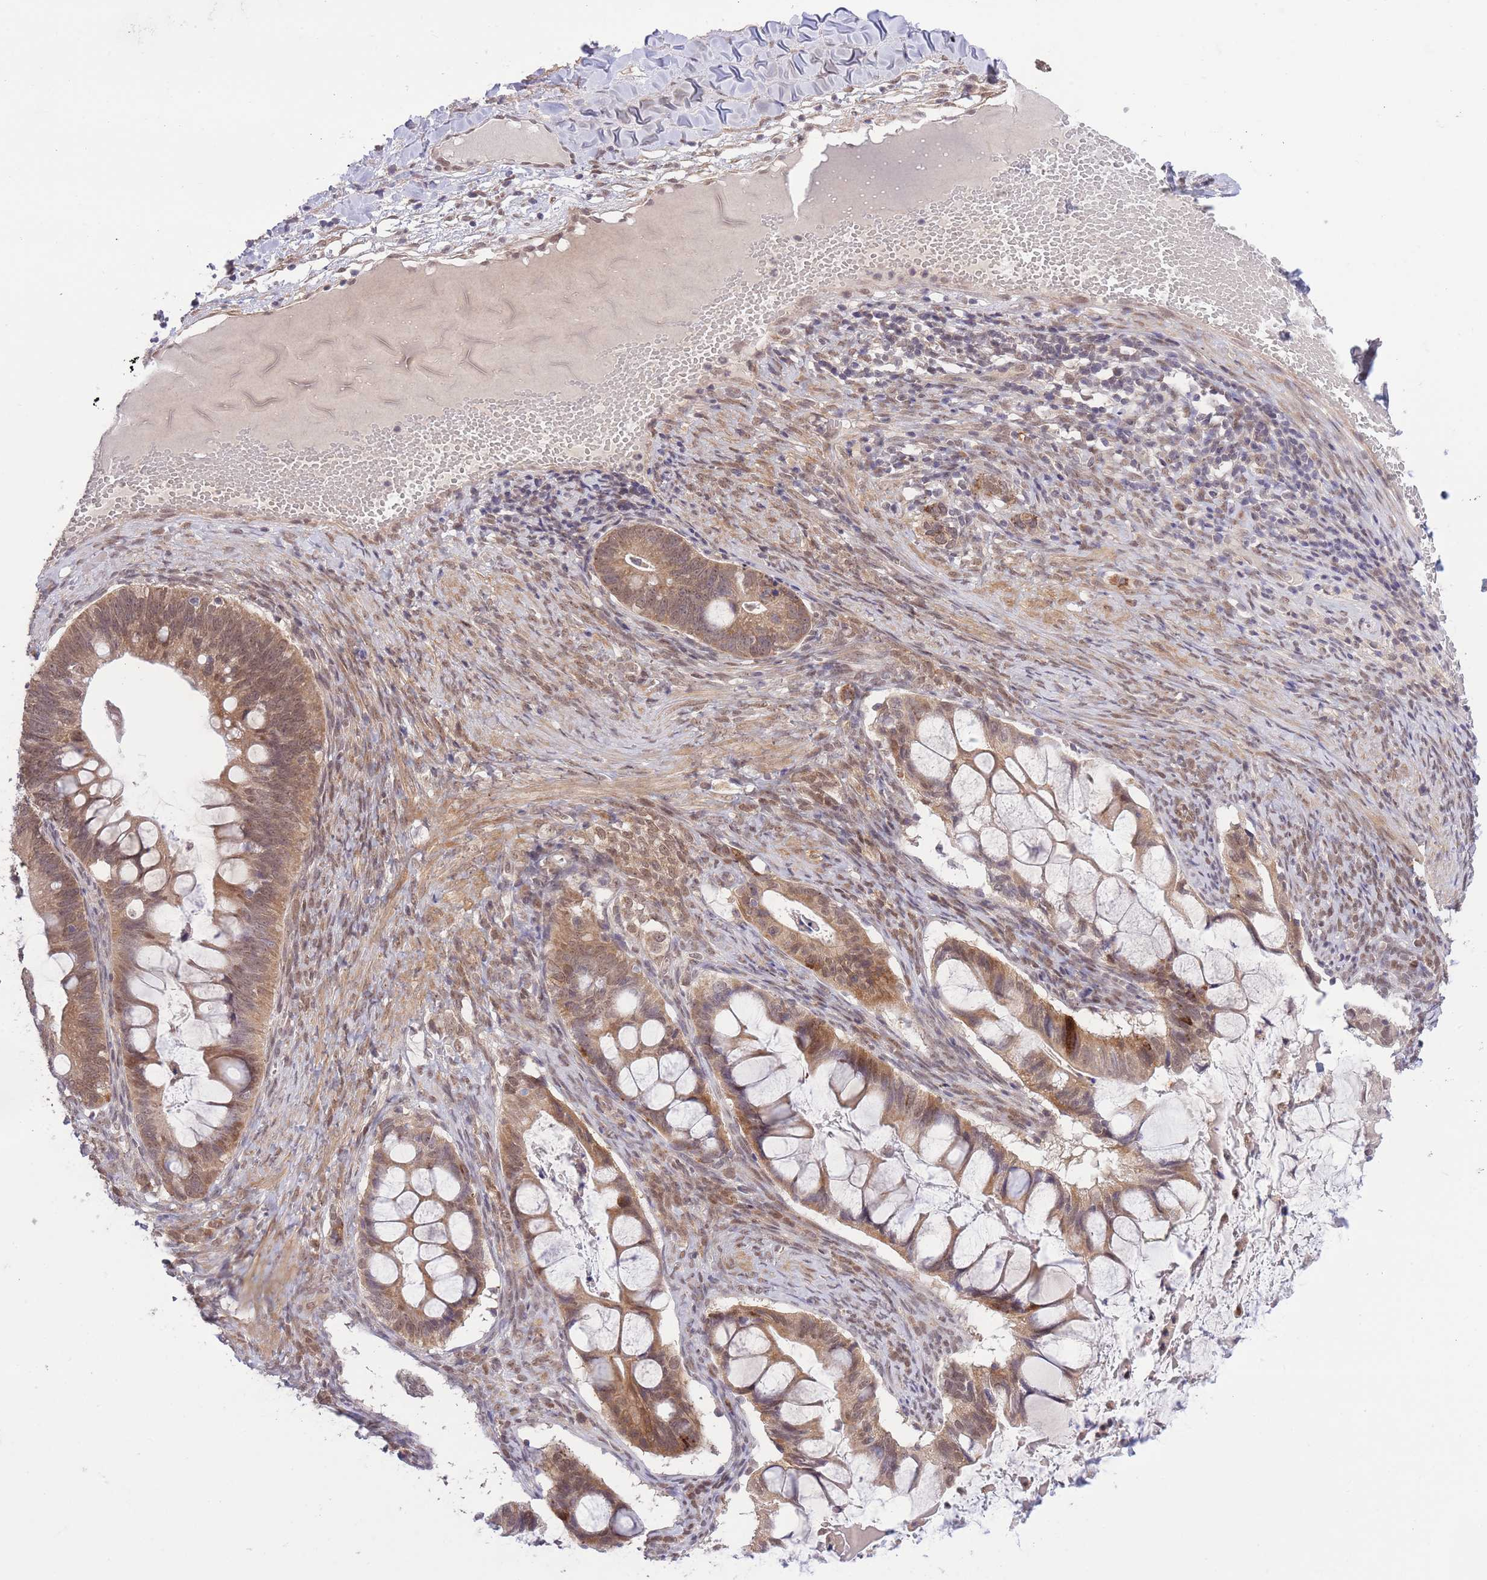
{"staining": {"intensity": "weak", "quantity": ">75%", "location": "cytoplasmic/membranous"}, "tissue": "ovarian cancer", "cell_type": "Tumor cells", "image_type": "cancer", "snomed": [{"axis": "morphology", "description": "Cystadenocarcinoma, mucinous, NOS"}, {"axis": "topography", "description": "Ovary"}], "caption": "Tumor cells reveal low levels of weak cytoplasmic/membranous staining in approximately >75% of cells in ovarian cancer (mucinous cystadenocarcinoma).", "gene": "ELOA2", "patient": {"sex": "female", "age": 61}}